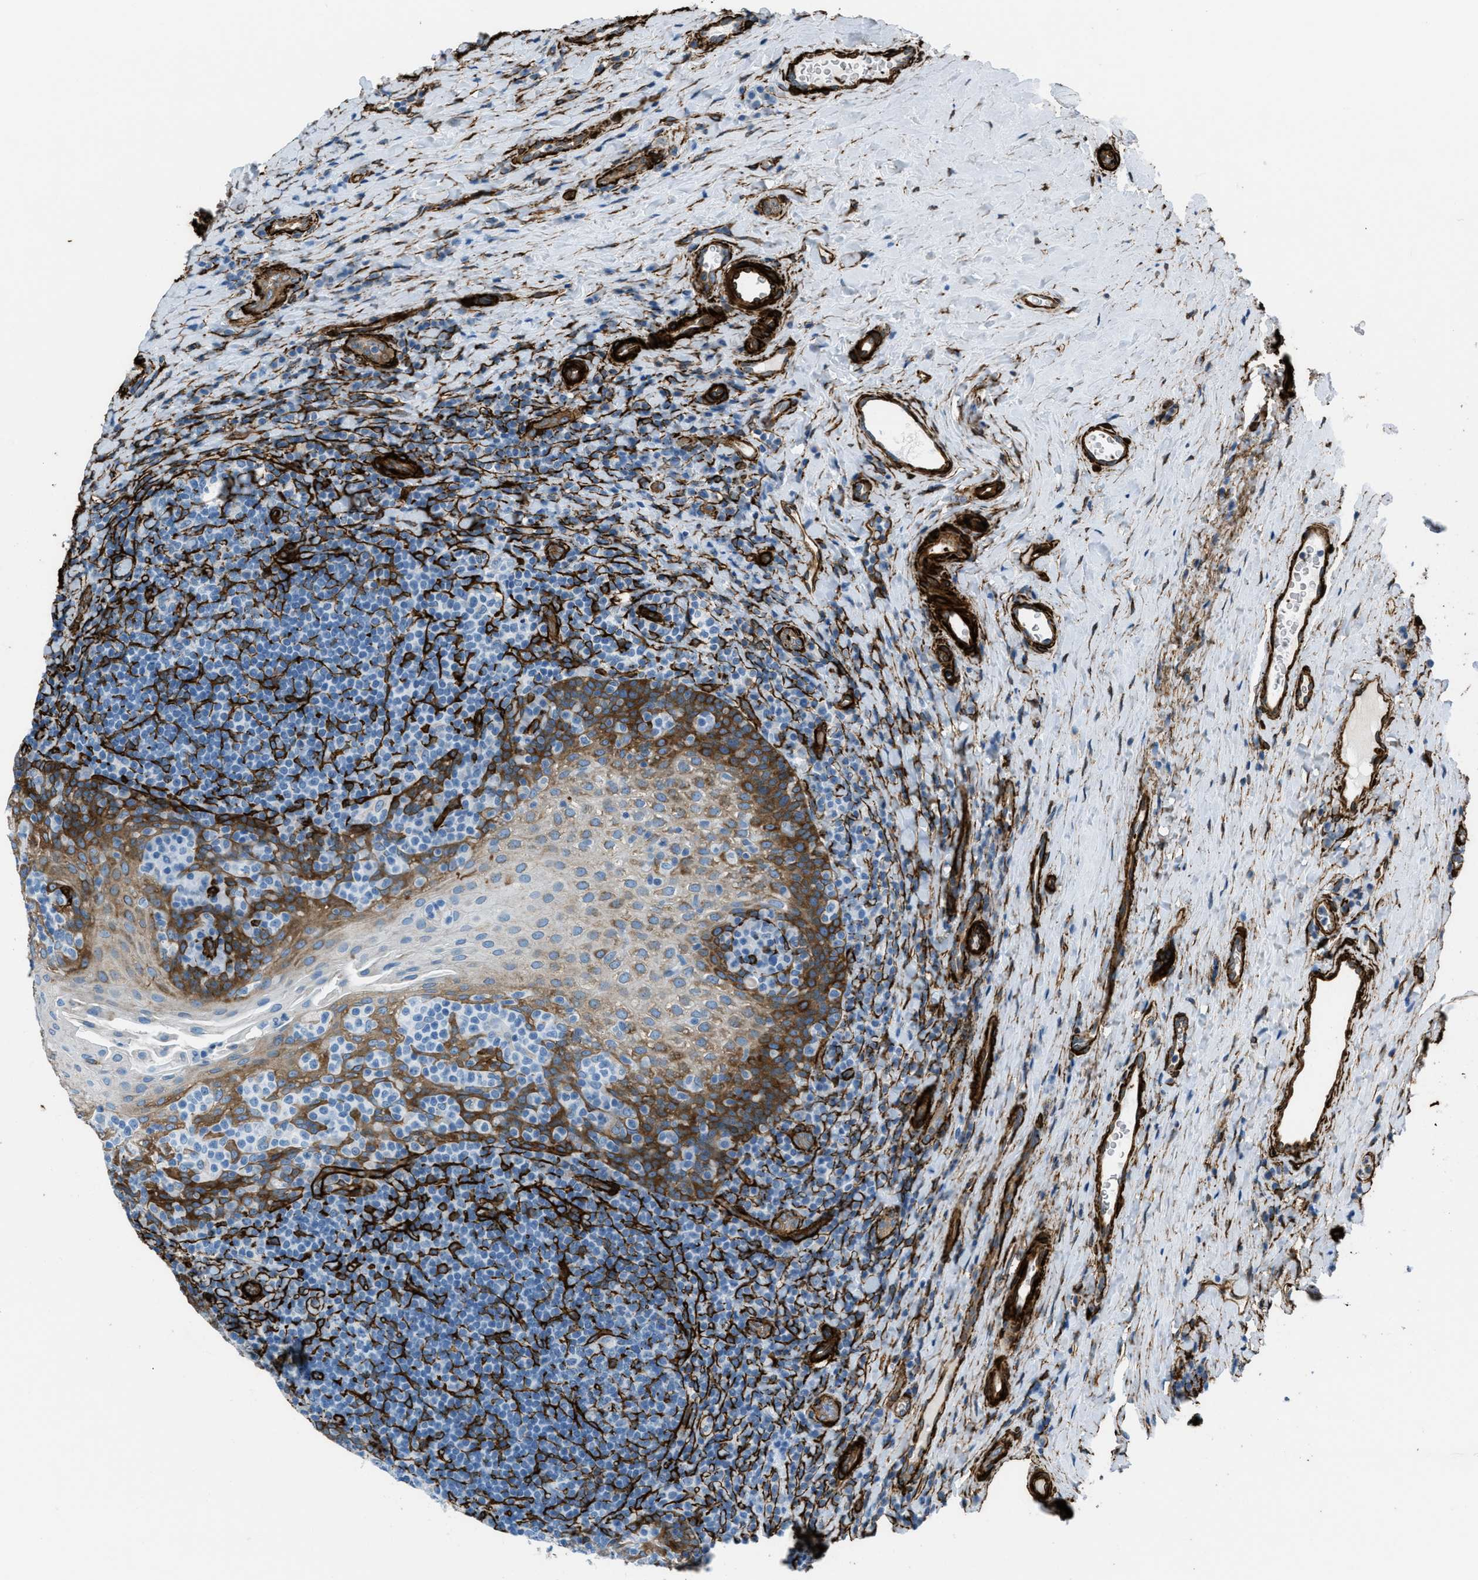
{"staining": {"intensity": "negative", "quantity": "none", "location": "none"}, "tissue": "tonsil", "cell_type": "Non-germinal center cells", "image_type": "normal", "snomed": [{"axis": "morphology", "description": "Normal tissue, NOS"}, {"axis": "topography", "description": "Tonsil"}], "caption": "This image is of benign tonsil stained with immunohistochemistry (IHC) to label a protein in brown with the nuclei are counter-stained blue. There is no positivity in non-germinal center cells.", "gene": "CALD1", "patient": {"sex": "male", "age": 17}}